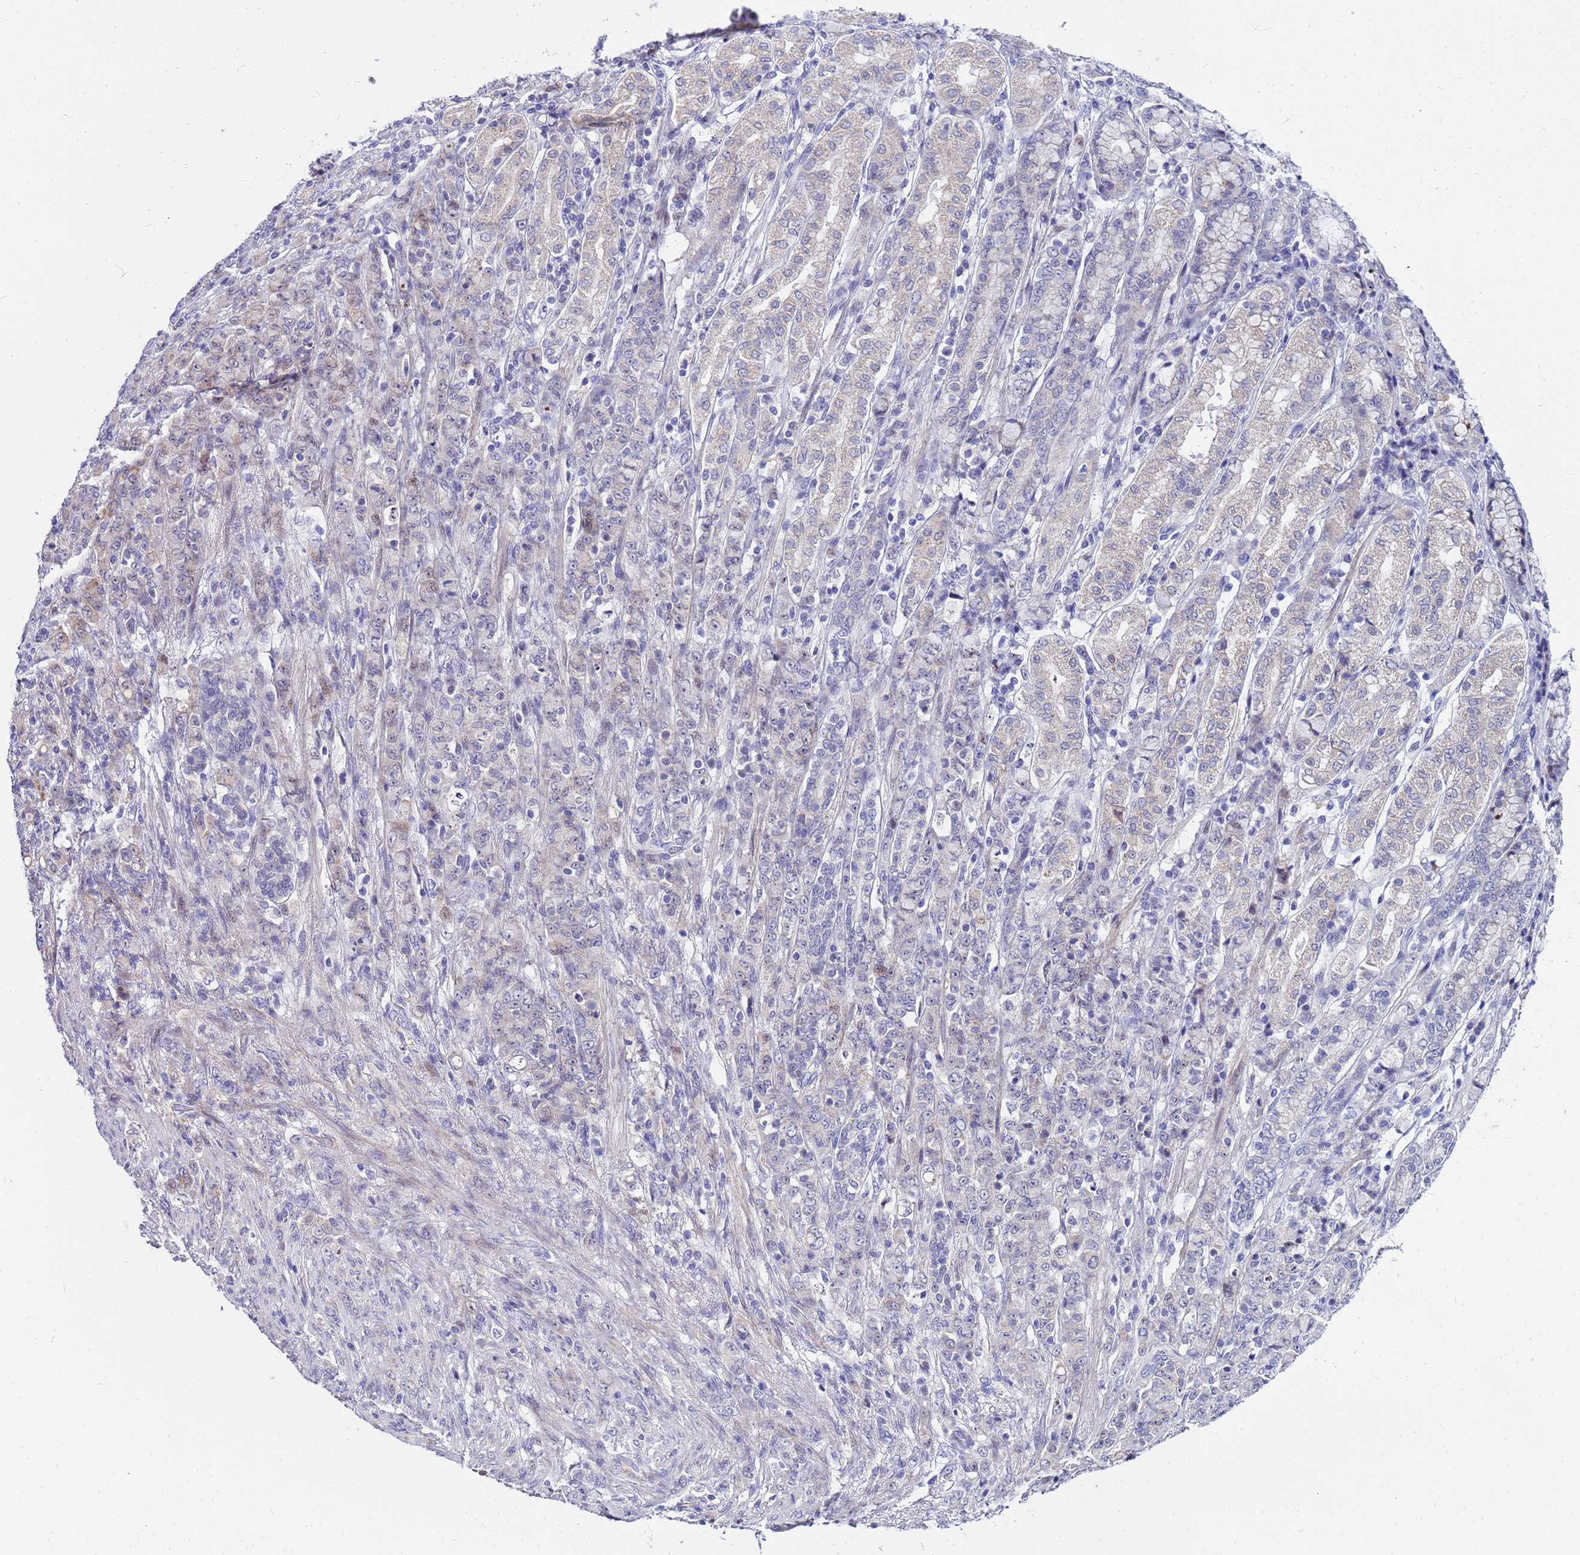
{"staining": {"intensity": "negative", "quantity": "none", "location": "none"}, "tissue": "stomach cancer", "cell_type": "Tumor cells", "image_type": "cancer", "snomed": [{"axis": "morphology", "description": "Adenocarcinoma, NOS"}, {"axis": "topography", "description": "Stomach"}], "caption": "Tumor cells show no significant expression in stomach cancer (adenocarcinoma).", "gene": "LRATD1", "patient": {"sex": "female", "age": 79}}